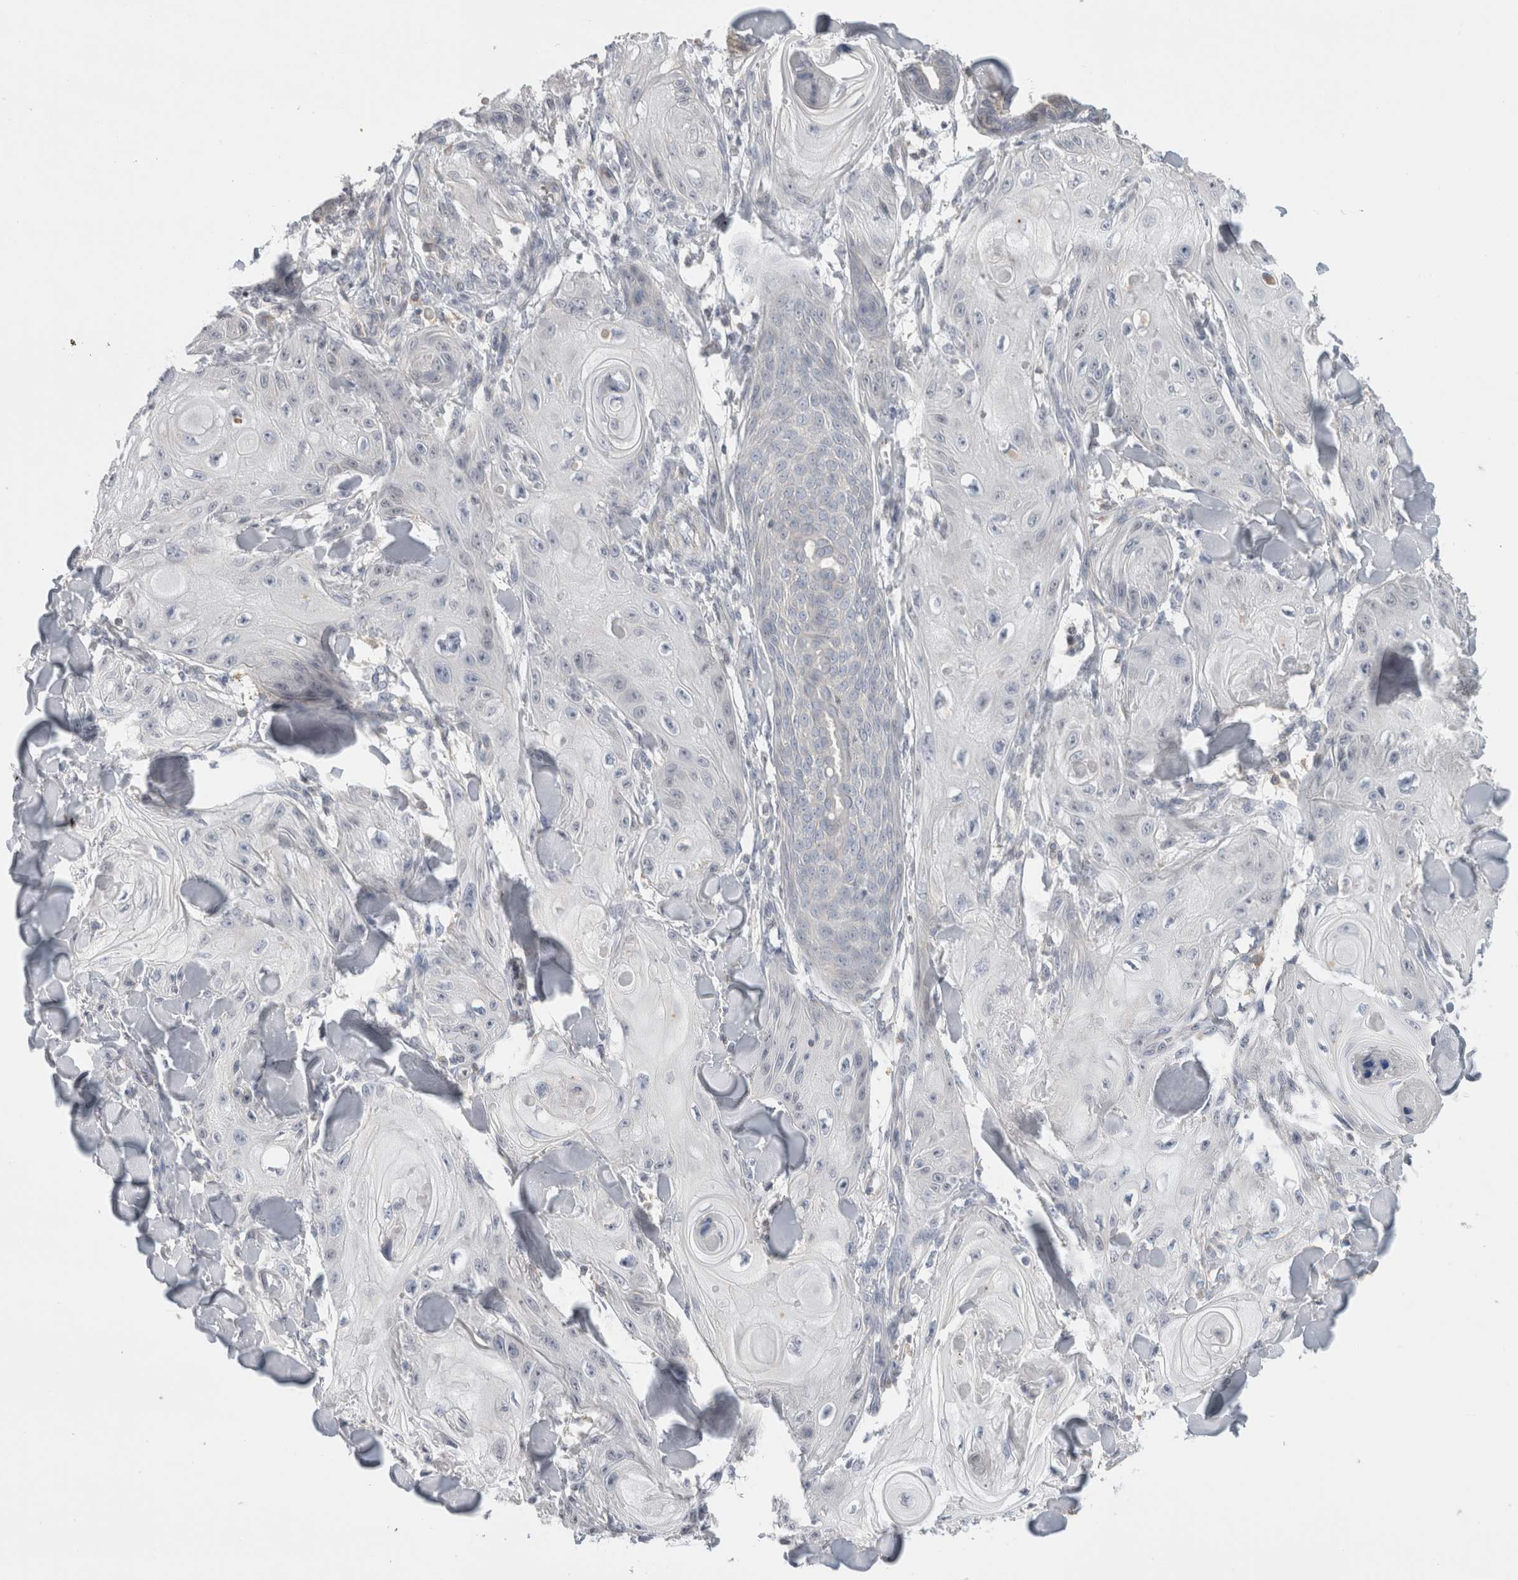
{"staining": {"intensity": "negative", "quantity": "none", "location": "none"}, "tissue": "skin cancer", "cell_type": "Tumor cells", "image_type": "cancer", "snomed": [{"axis": "morphology", "description": "Squamous cell carcinoma, NOS"}, {"axis": "topography", "description": "Skin"}], "caption": "The image displays no staining of tumor cells in squamous cell carcinoma (skin).", "gene": "SYTL5", "patient": {"sex": "male", "age": 74}}